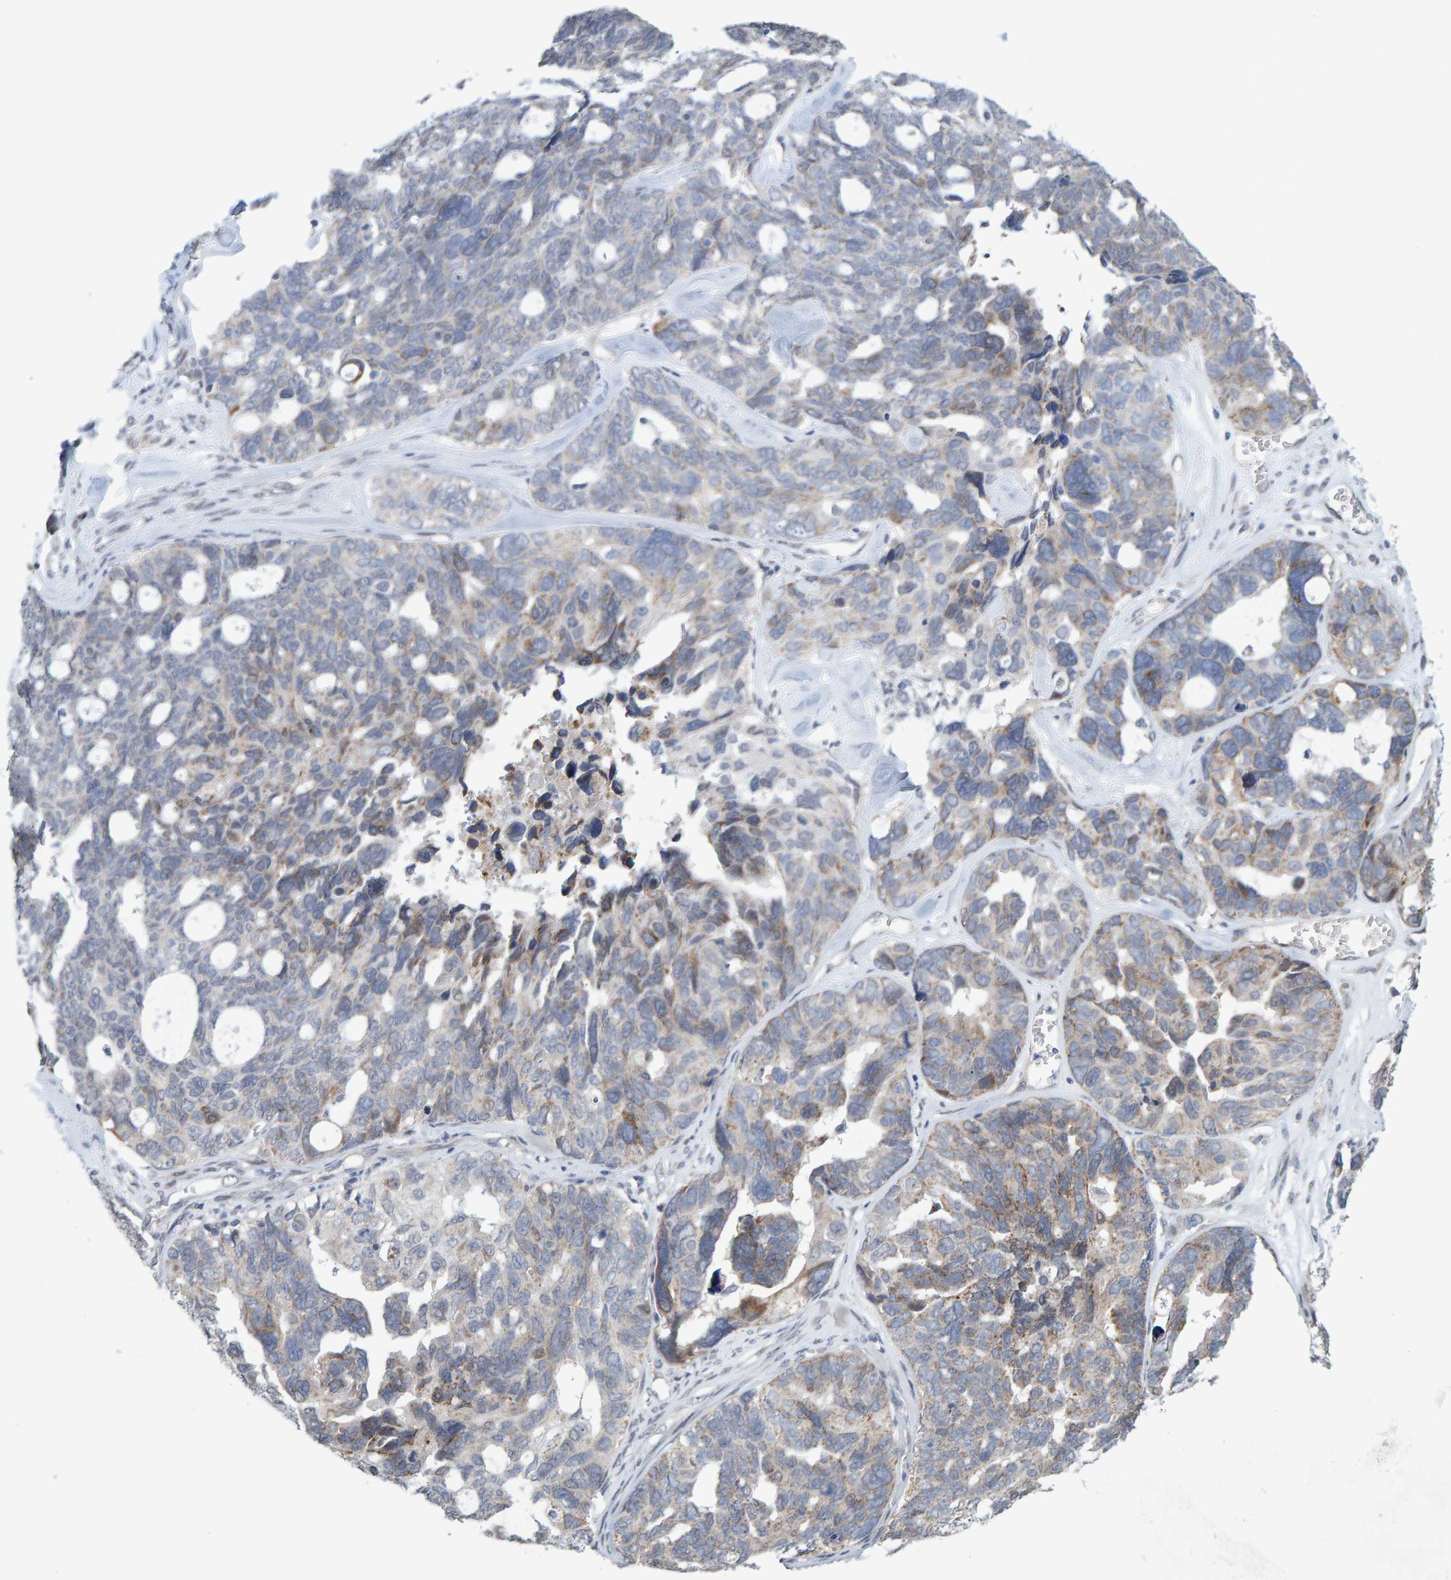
{"staining": {"intensity": "weak", "quantity": "25%-75%", "location": "cytoplasmic/membranous"}, "tissue": "ovarian cancer", "cell_type": "Tumor cells", "image_type": "cancer", "snomed": [{"axis": "morphology", "description": "Cystadenocarcinoma, serous, NOS"}, {"axis": "topography", "description": "Ovary"}], "caption": "IHC staining of ovarian cancer (serous cystadenocarcinoma), which shows low levels of weak cytoplasmic/membranous staining in about 25%-75% of tumor cells indicating weak cytoplasmic/membranous protein positivity. The staining was performed using DAB (brown) for protein detection and nuclei were counterstained in hematoxylin (blue).", "gene": "USP43", "patient": {"sex": "female", "age": 79}}